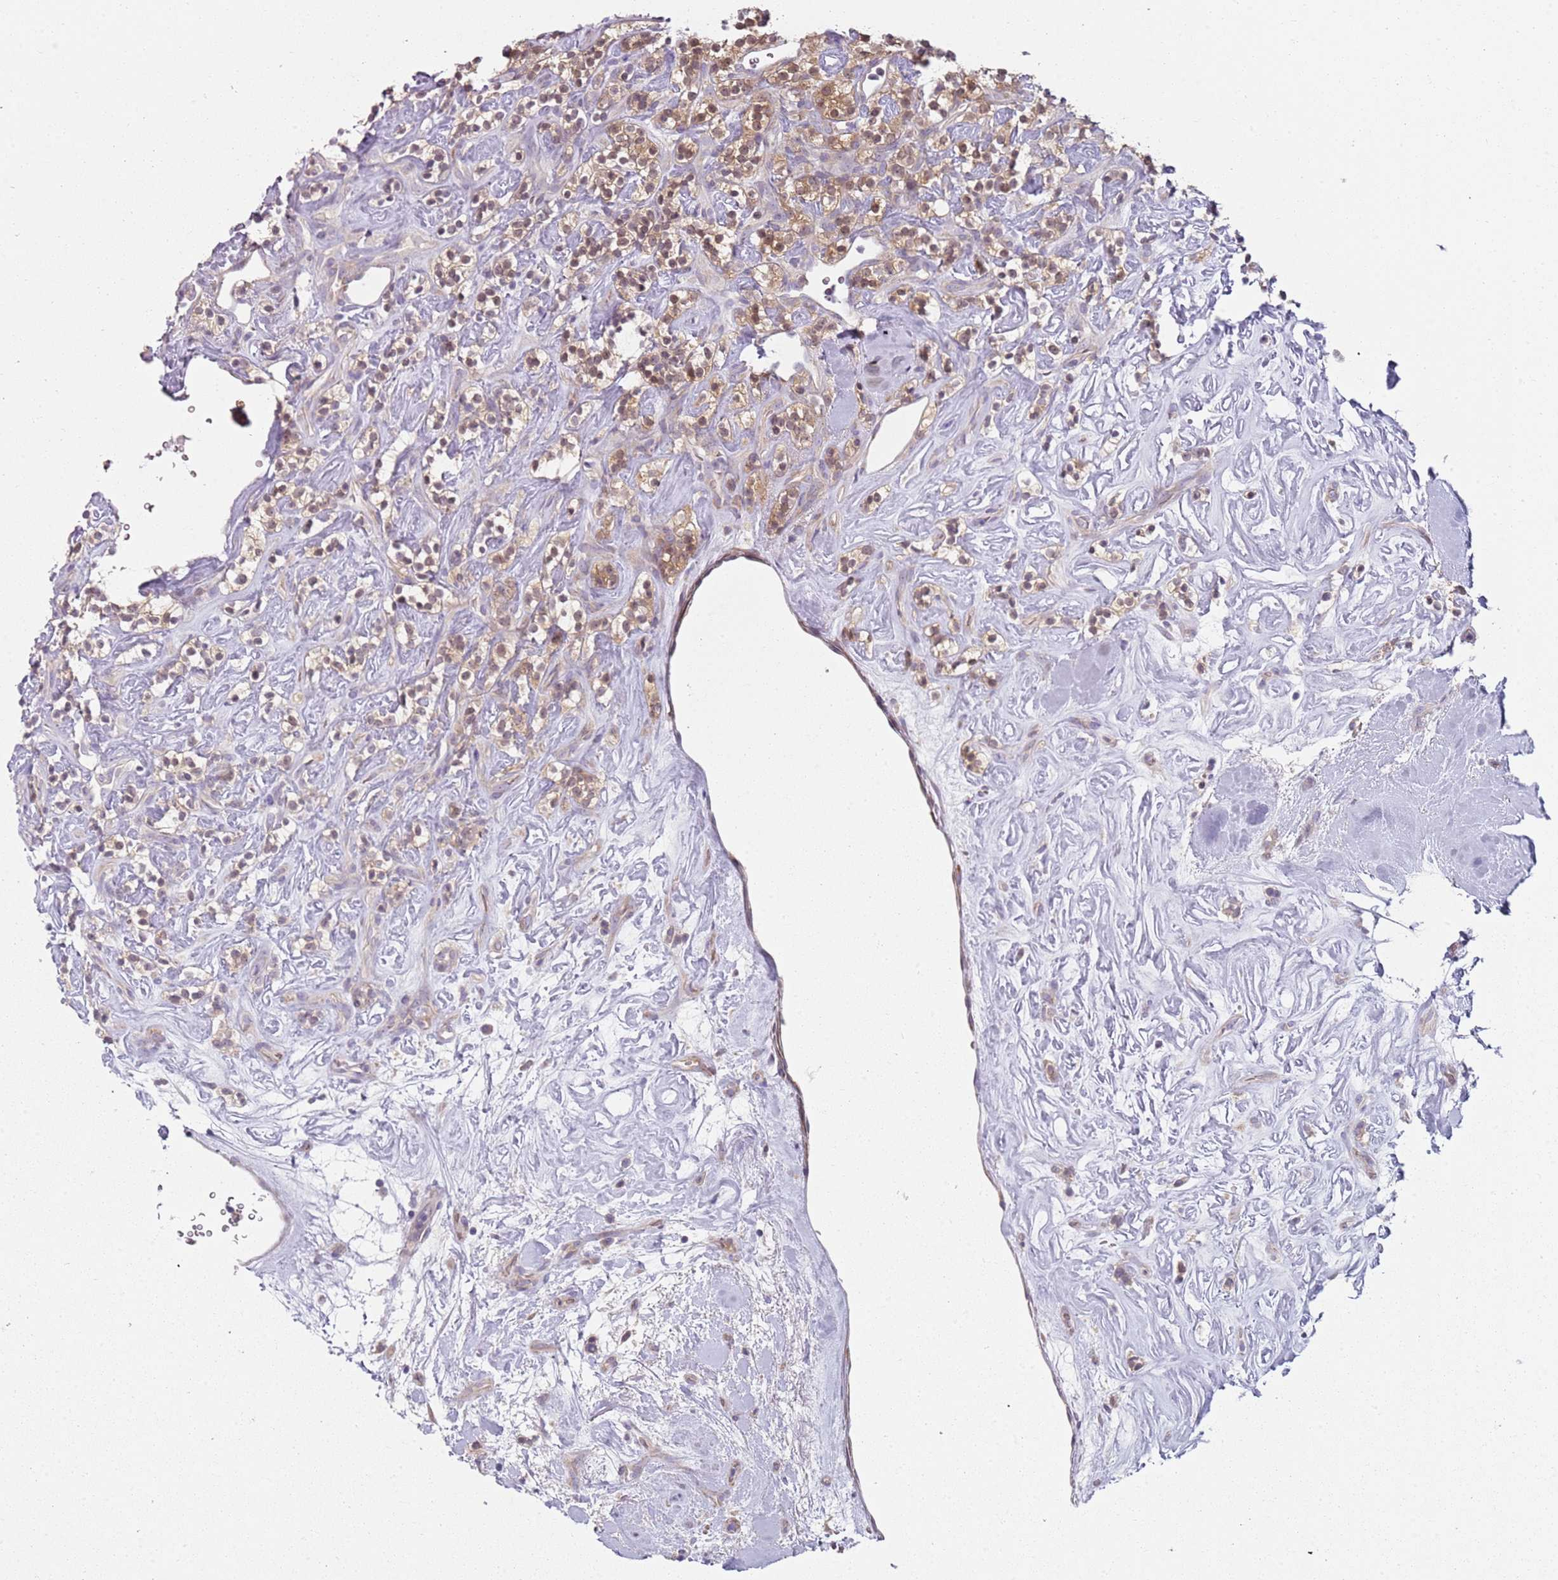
{"staining": {"intensity": "moderate", "quantity": ">75%", "location": "cytoplasmic/membranous,nuclear"}, "tissue": "renal cancer", "cell_type": "Tumor cells", "image_type": "cancer", "snomed": [{"axis": "morphology", "description": "Adenocarcinoma, NOS"}, {"axis": "topography", "description": "Kidney"}], "caption": "Renal cancer (adenocarcinoma) stained with a protein marker exhibits moderate staining in tumor cells.", "gene": "SLC26A6", "patient": {"sex": "male", "age": 77}}